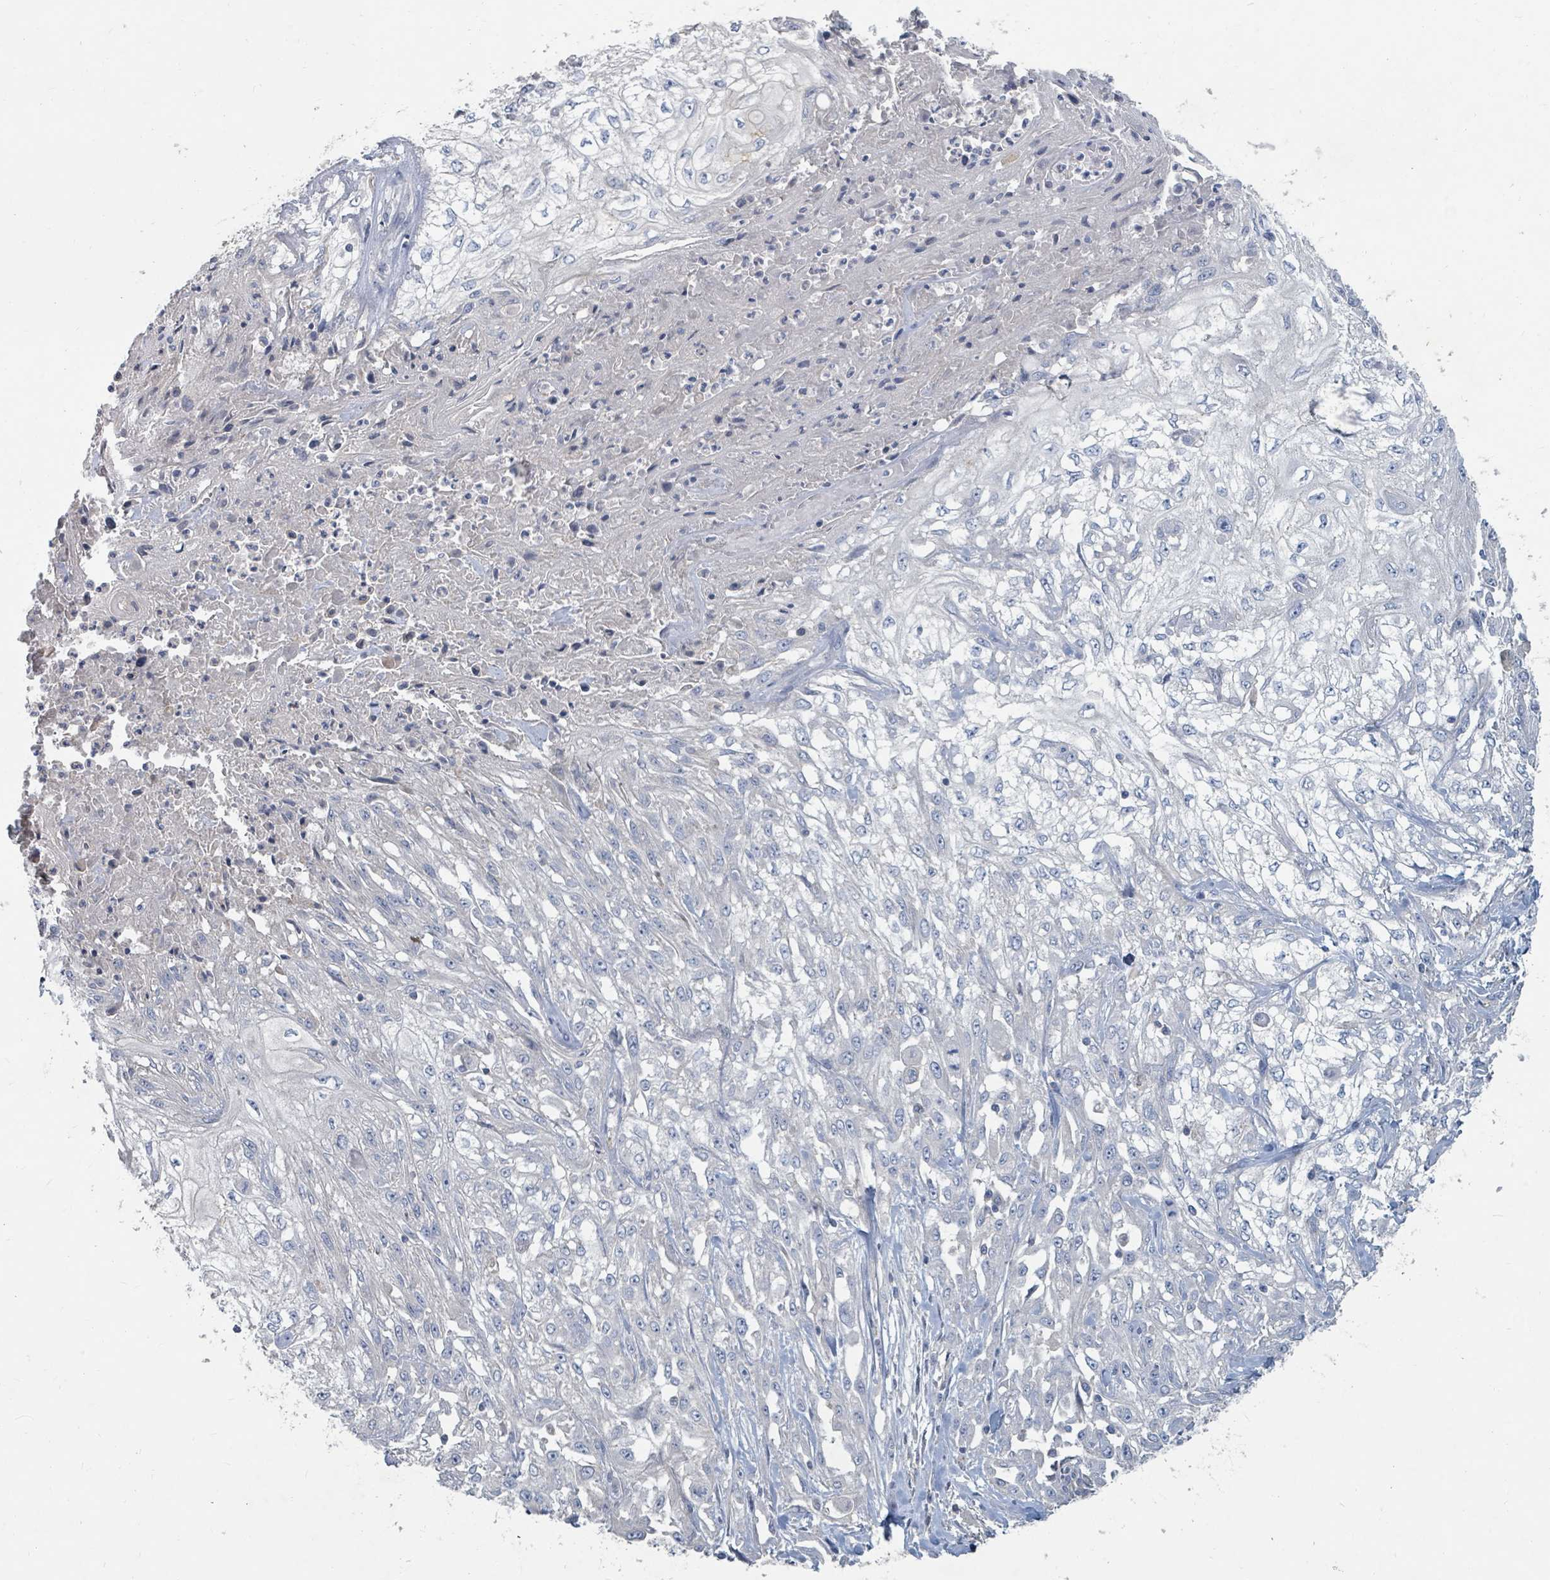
{"staining": {"intensity": "negative", "quantity": "none", "location": "none"}, "tissue": "skin cancer", "cell_type": "Tumor cells", "image_type": "cancer", "snomed": [{"axis": "morphology", "description": "Squamous cell carcinoma, NOS"}, {"axis": "morphology", "description": "Squamous cell carcinoma, metastatic, NOS"}, {"axis": "topography", "description": "Skin"}, {"axis": "topography", "description": "Lymph node"}], "caption": "This micrograph is of skin metastatic squamous cell carcinoma stained with immunohistochemistry to label a protein in brown with the nuclei are counter-stained blue. There is no staining in tumor cells.", "gene": "ARGFX", "patient": {"sex": "male", "age": 75}}